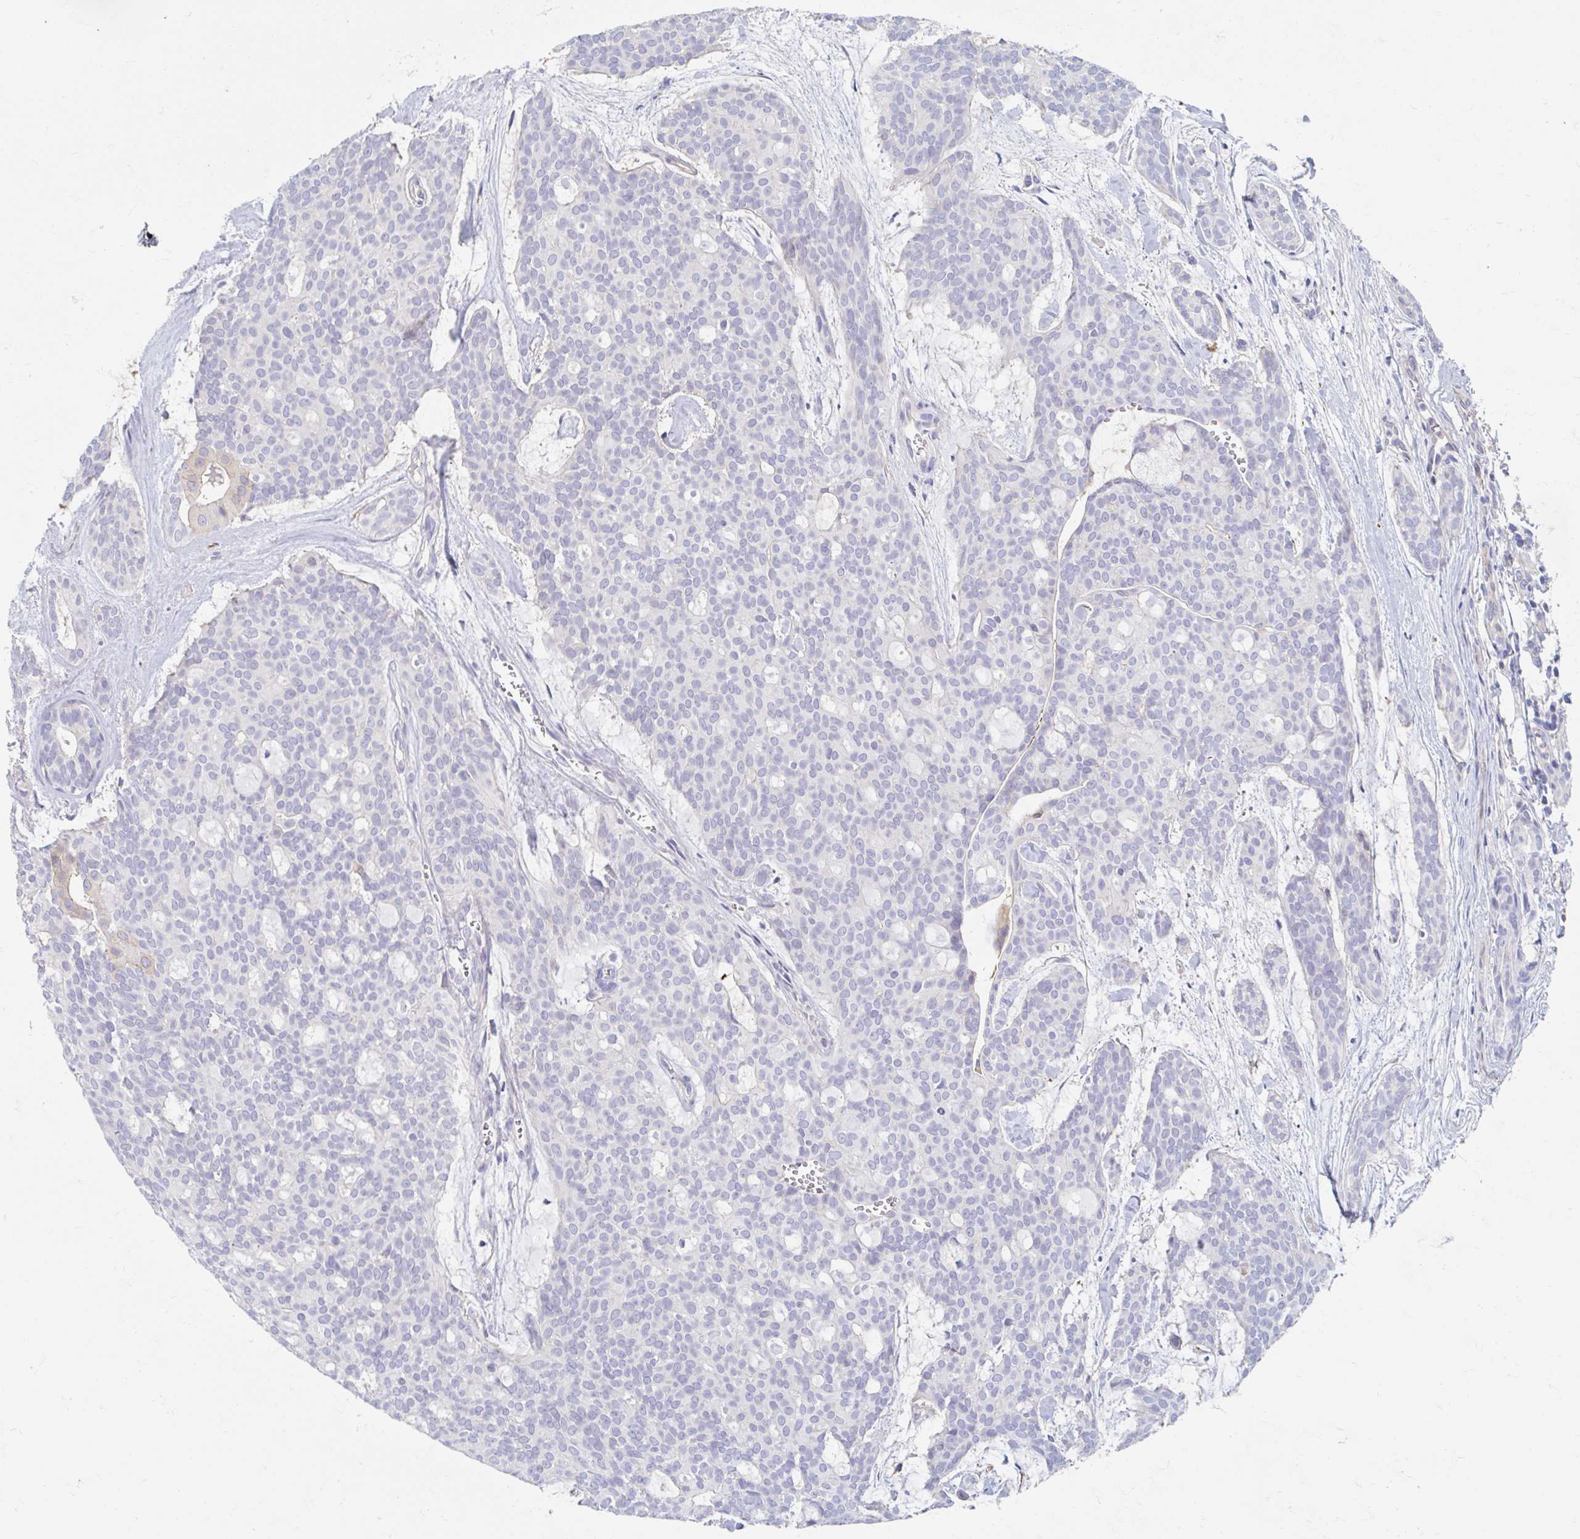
{"staining": {"intensity": "negative", "quantity": "none", "location": "none"}, "tissue": "head and neck cancer", "cell_type": "Tumor cells", "image_type": "cancer", "snomed": [{"axis": "morphology", "description": "Adenocarcinoma, NOS"}, {"axis": "topography", "description": "Head-Neck"}], "caption": "An image of head and neck adenocarcinoma stained for a protein displays no brown staining in tumor cells.", "gene": "MYLK2", "patient": {"sex": "male", "age": 66}}